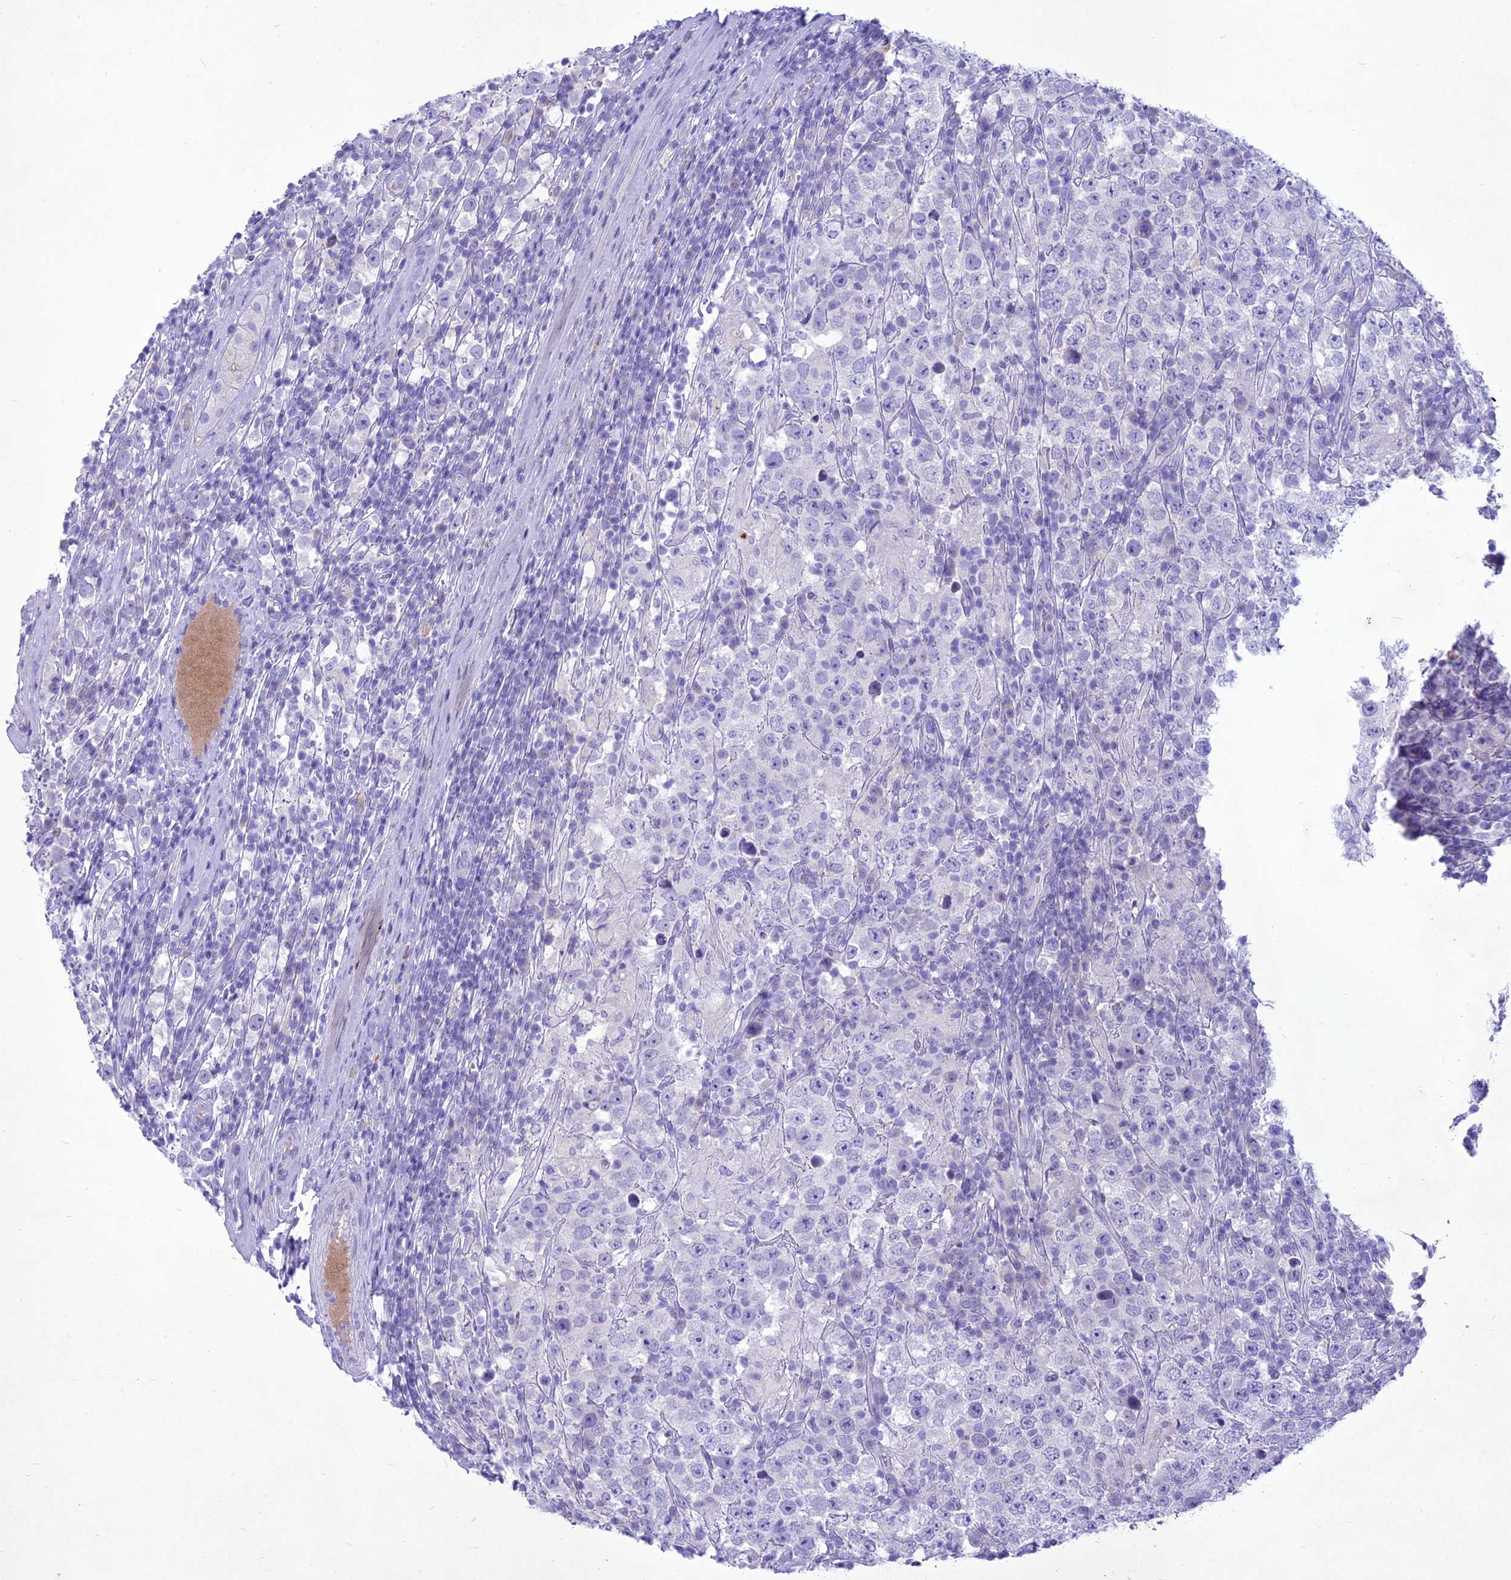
{"staining": {"intensity": "negative", "quantity": "none", "location": "none"}, "tissue": "testis cancer", "cell_type": "Tumor cells", "image_type": "cancer", "snomed": [{"axis": "morphology", "description": "Normal tissue, NOS"}, {"axis": "morphology", "description": "Urothelial carcinoma, High grade"}, {"axis": "morphology", "description": "Seminoma, NOS"}, {"axis": "morphology", "description": "Carcinoma, Embryonal, NOS"}, {"axis": "topography", "description": "Urinary bladder"}, {"axis": "topography", "description": "Testis"}], "caption": "There is no significant expression in tumor cells of testis cancer (embryonal carcinoma).", "gene": "IFT172", "patient": {"sex": "male", "age": 41}}